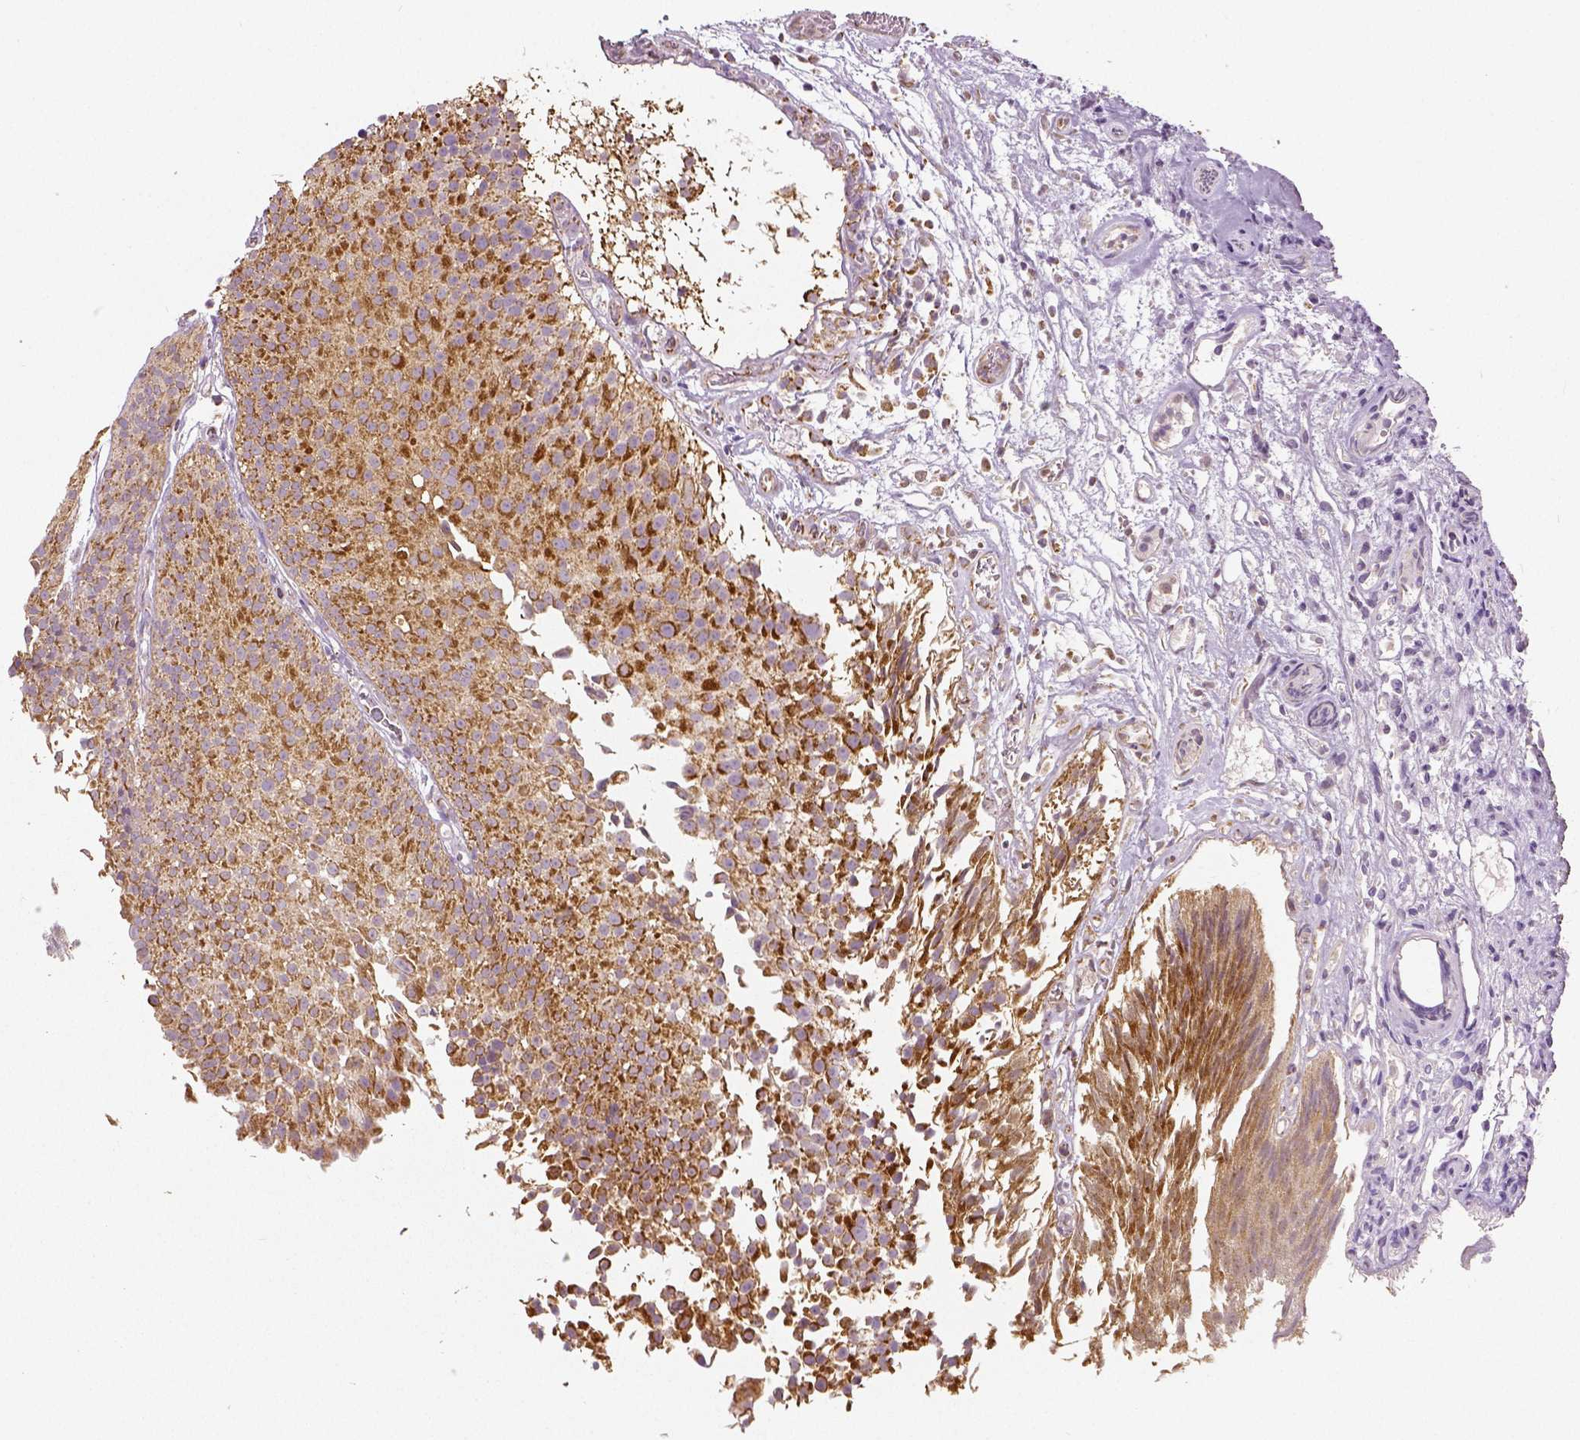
{"staining": {"intensity": "moderate", "quantity": ">75%", "location": "cytoplasmic/membranous"}, "tissue": "urothelial cancer", "cell_type": "Tumor cells", "image_type": "cancer", "snomed": [{"axis": "morphology", "description": "Urothelial carcinoma, Low grade"}, {"axis": "topography", "description": "Urinary bladder"}], "caption": "A high-resolution photomicrograph shows immunohistochemistry staining of urothelial cancer, which shows moderate cytoplasmic/membranous positivity in approximately >75% of tumor cells.", "gene": "PGAM5", "patient": {"sex": "male", "age": 80}}